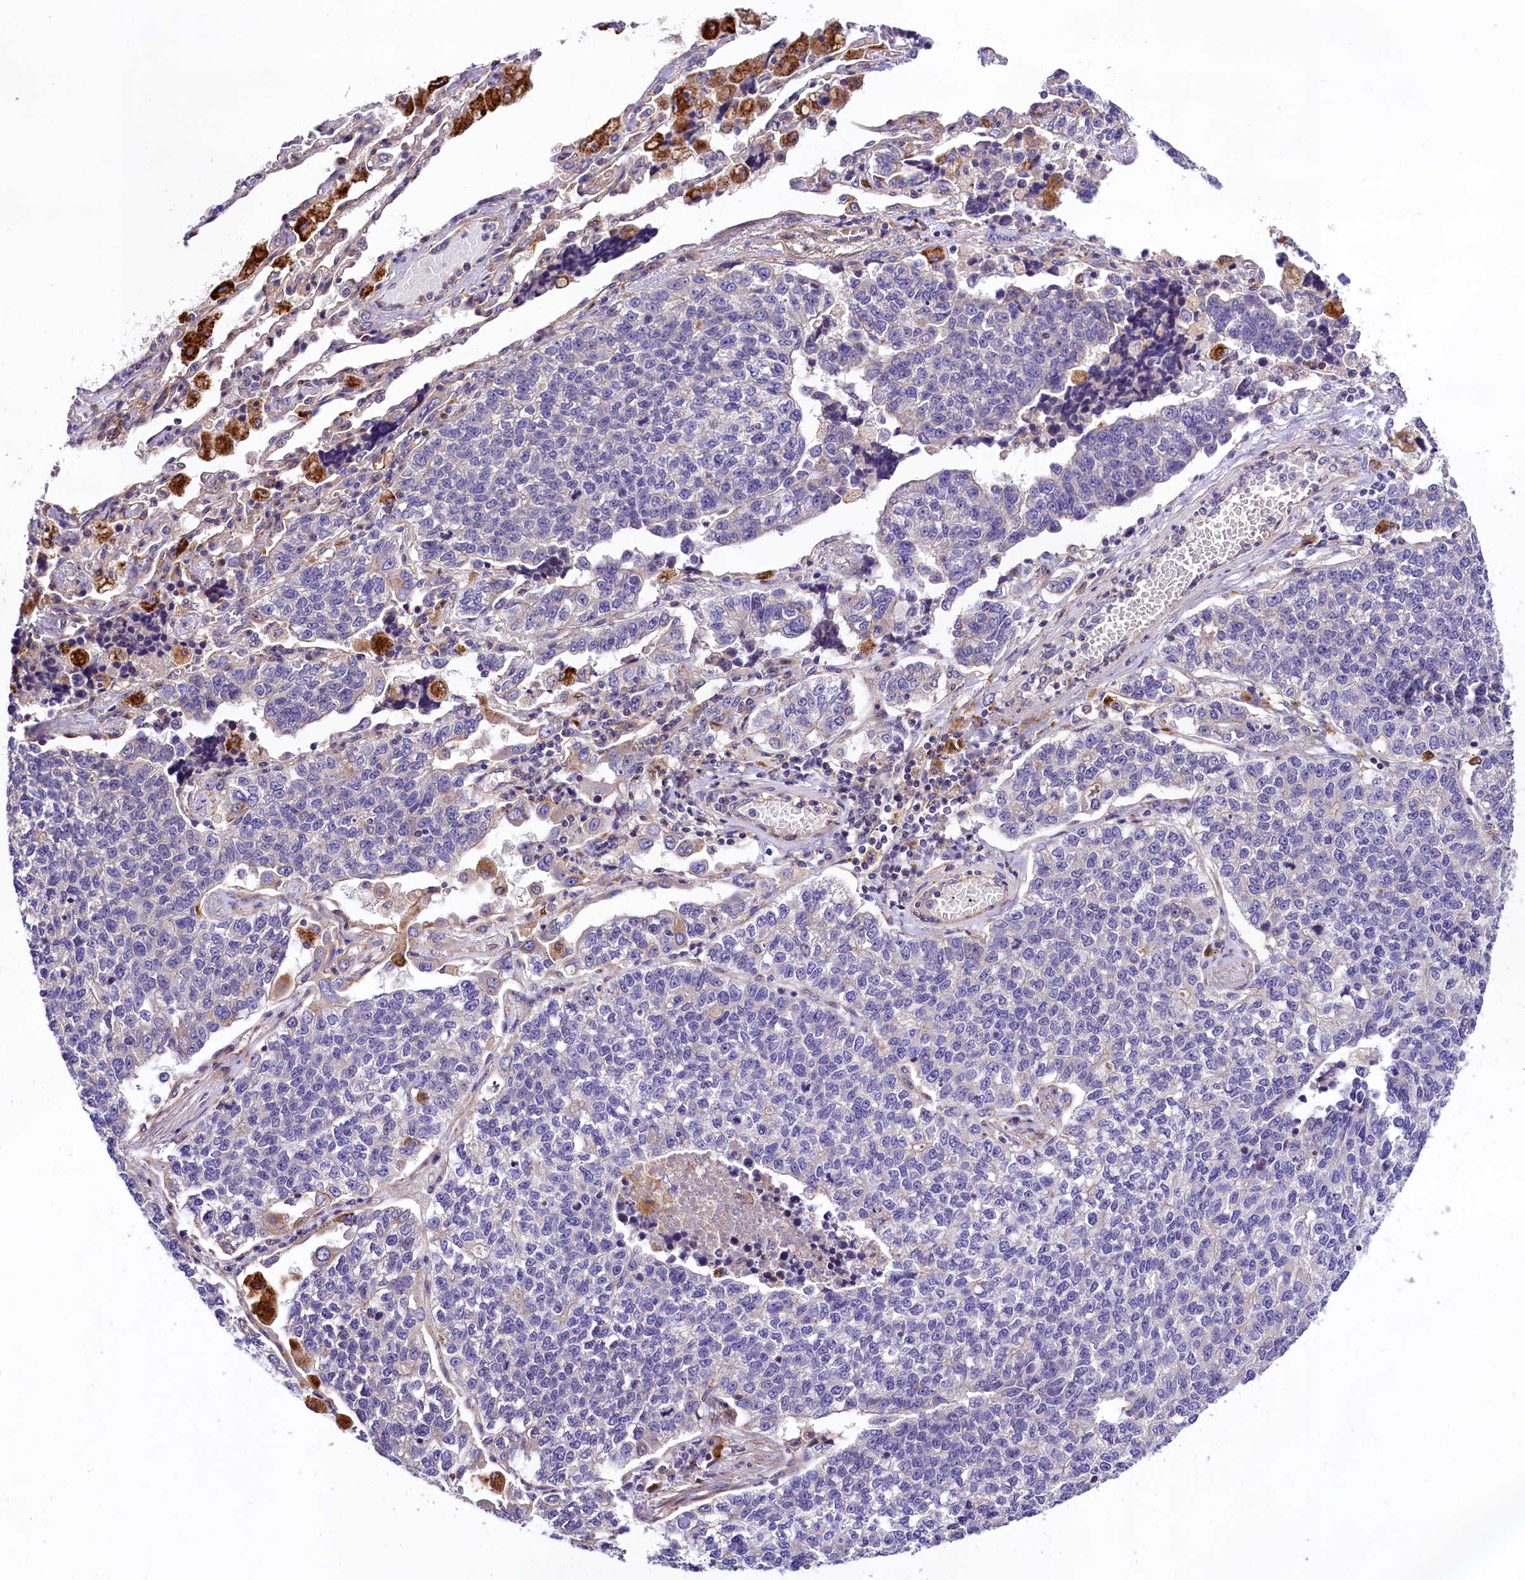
{"staining": {"intensity": "negative", "quantity": "none", "location": "none"}, "tissue": "lung cancer", "cell_type": "Tumor cells", "image_type": "cancer", "snomed": [{"axis": "morphology", "description": "Adenocarcinoma, NOS"}, {"axis": "topography", "description": "Lung"}], "caption": "This is a micrograph of immunohistochemistry staining of lung cancer (adenocarcinoma), which shows no expression in tumor cells.", "gene": "ARMC6", "patient": {"sex": "male", "age": 49}}